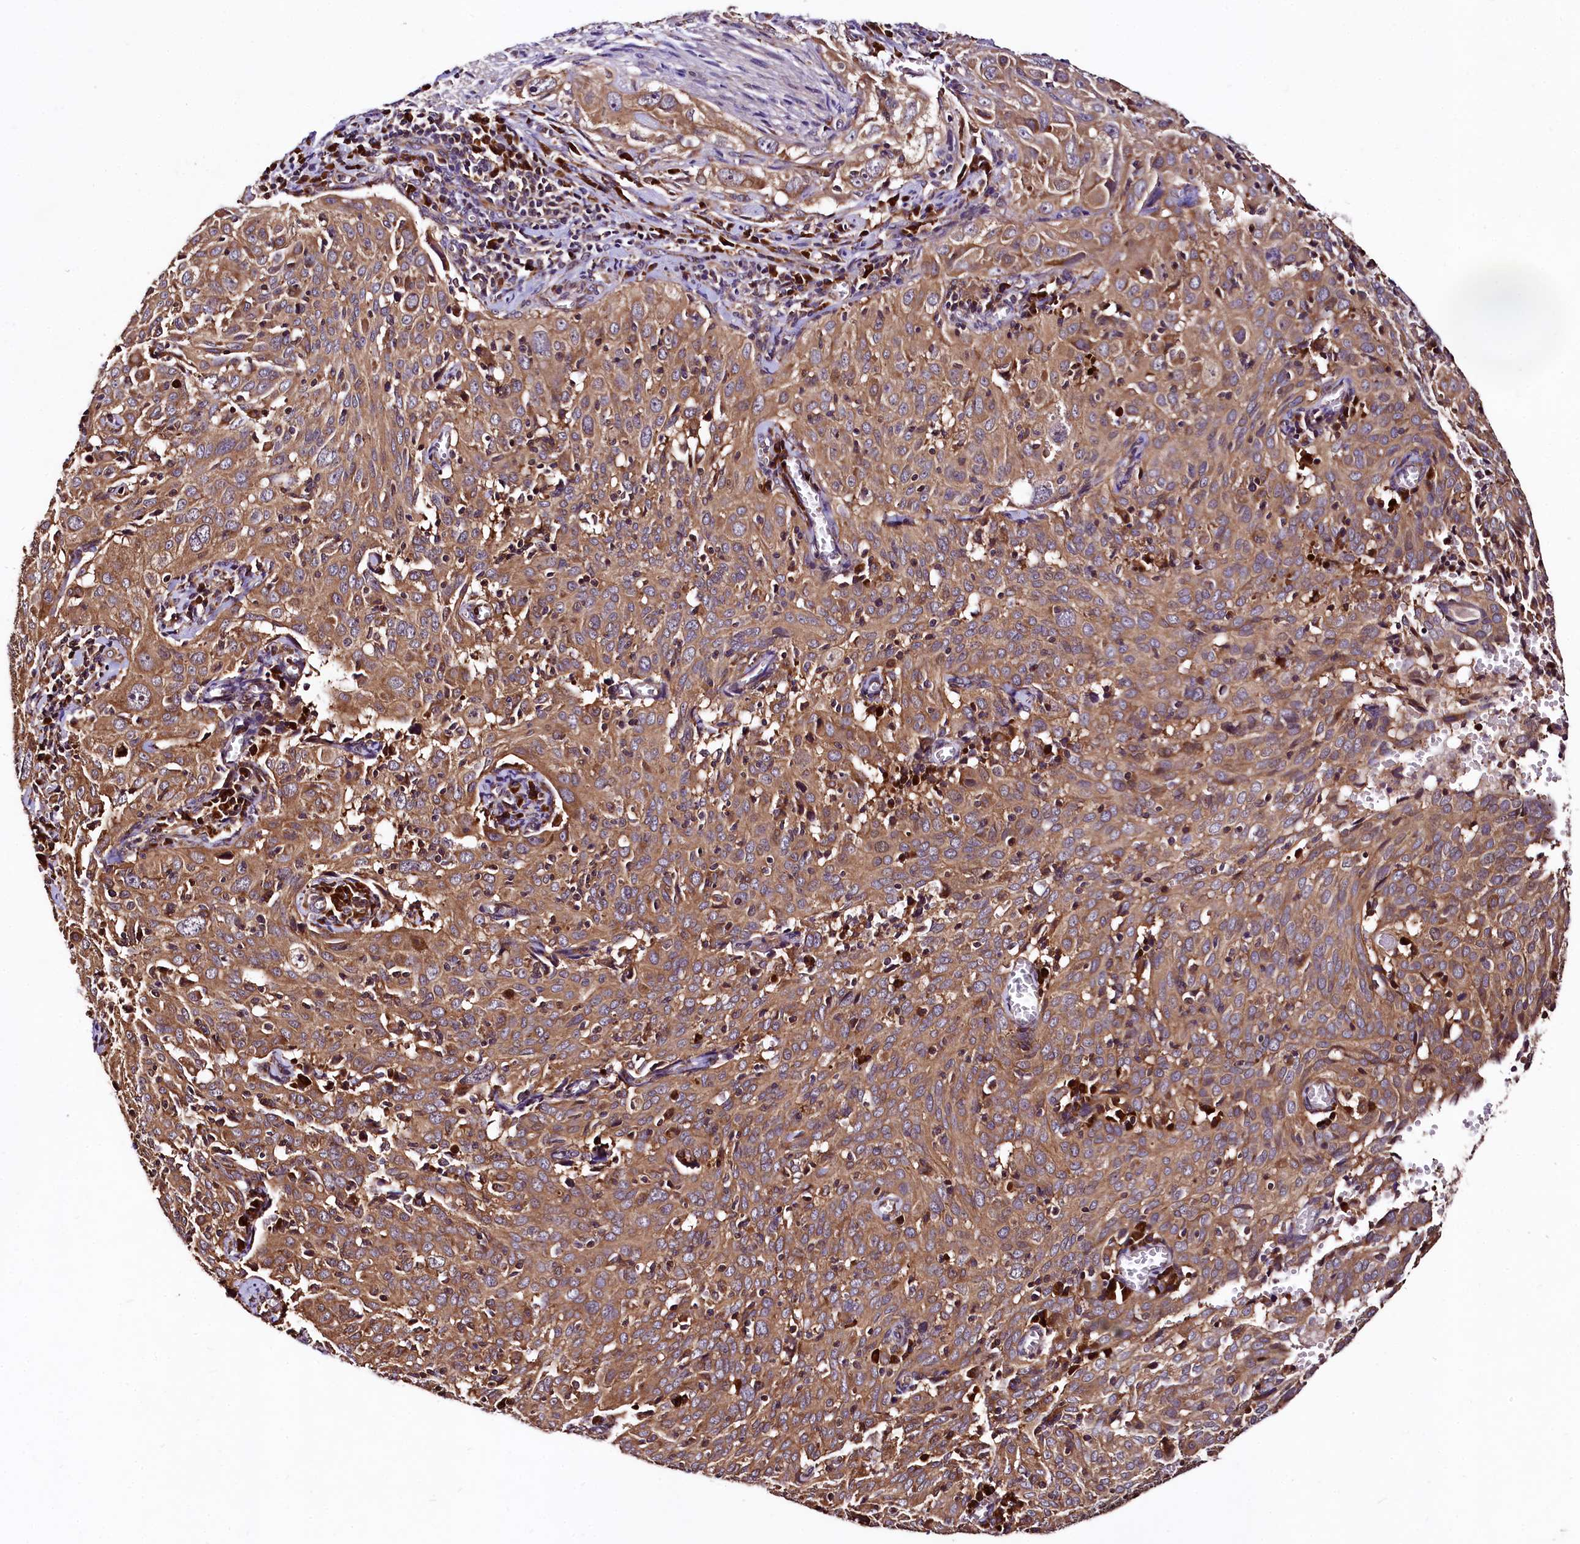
{"staining": {"intensity": "moderate", "quantity": ">75%", "location": "cytoplasmic/membranous"}, "tissue": "cervical cancer", "cell_type": "Tumor cells", "image_type": "cancer", "snomed": [{"axis": "morphology", "description": "Squamous cell carcinoma, NOS"}, {"axis": "topography", "description": "Cervix"}], "caption": "An immunohistochemistry (IHC) histopathology image of tumor tissue is shown. Protein staining in brown shows moderate cytoplasmic/membranous positivity in squamous cell carcinoma (cervical) within tumor cells. Immunohistochemistry stains the protein in brown and the nuclei are stained blue.", "gene": "LRSAM1", "patient": {"sex": "female", "age": 31}}